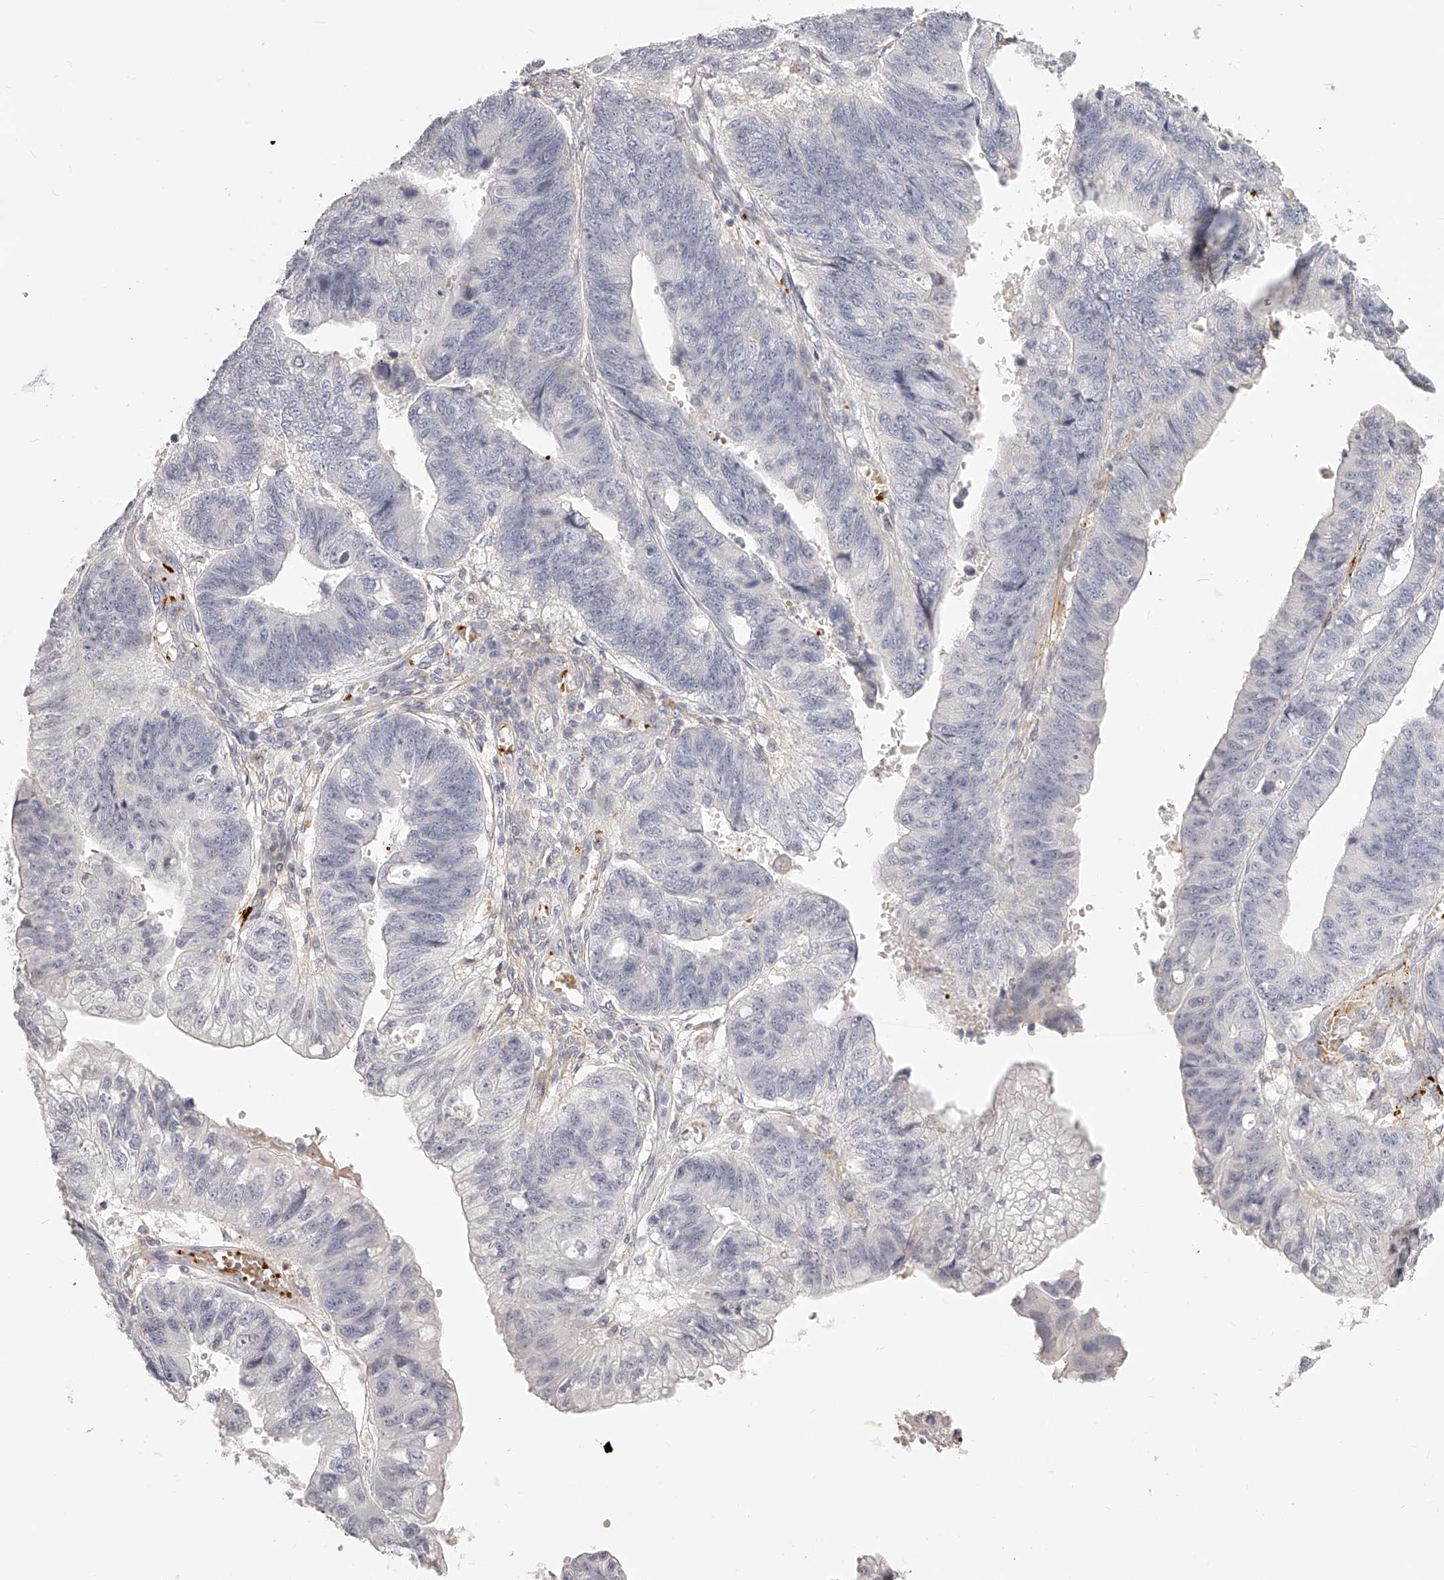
{"staining": {"intensity": "negative", "quantity": "none", "location": "none"}, "tissue": "stomach cancer", "cell_type": "Tumor cells", "image_type": "cancer", "snomed": [{"axis": "morphology", "description": "Adenocarcinoma, NOS"}, {"axis": "topography", "description": "Stomach"}], "caption": "An immunohistochemistry micrograph of stomach adenocarcinoma is shown. There is no staining in tumor cells of stomach adenocarcinoma.", "gene": "ITGB3", "patient": {"sex": "male", "age": 59}}